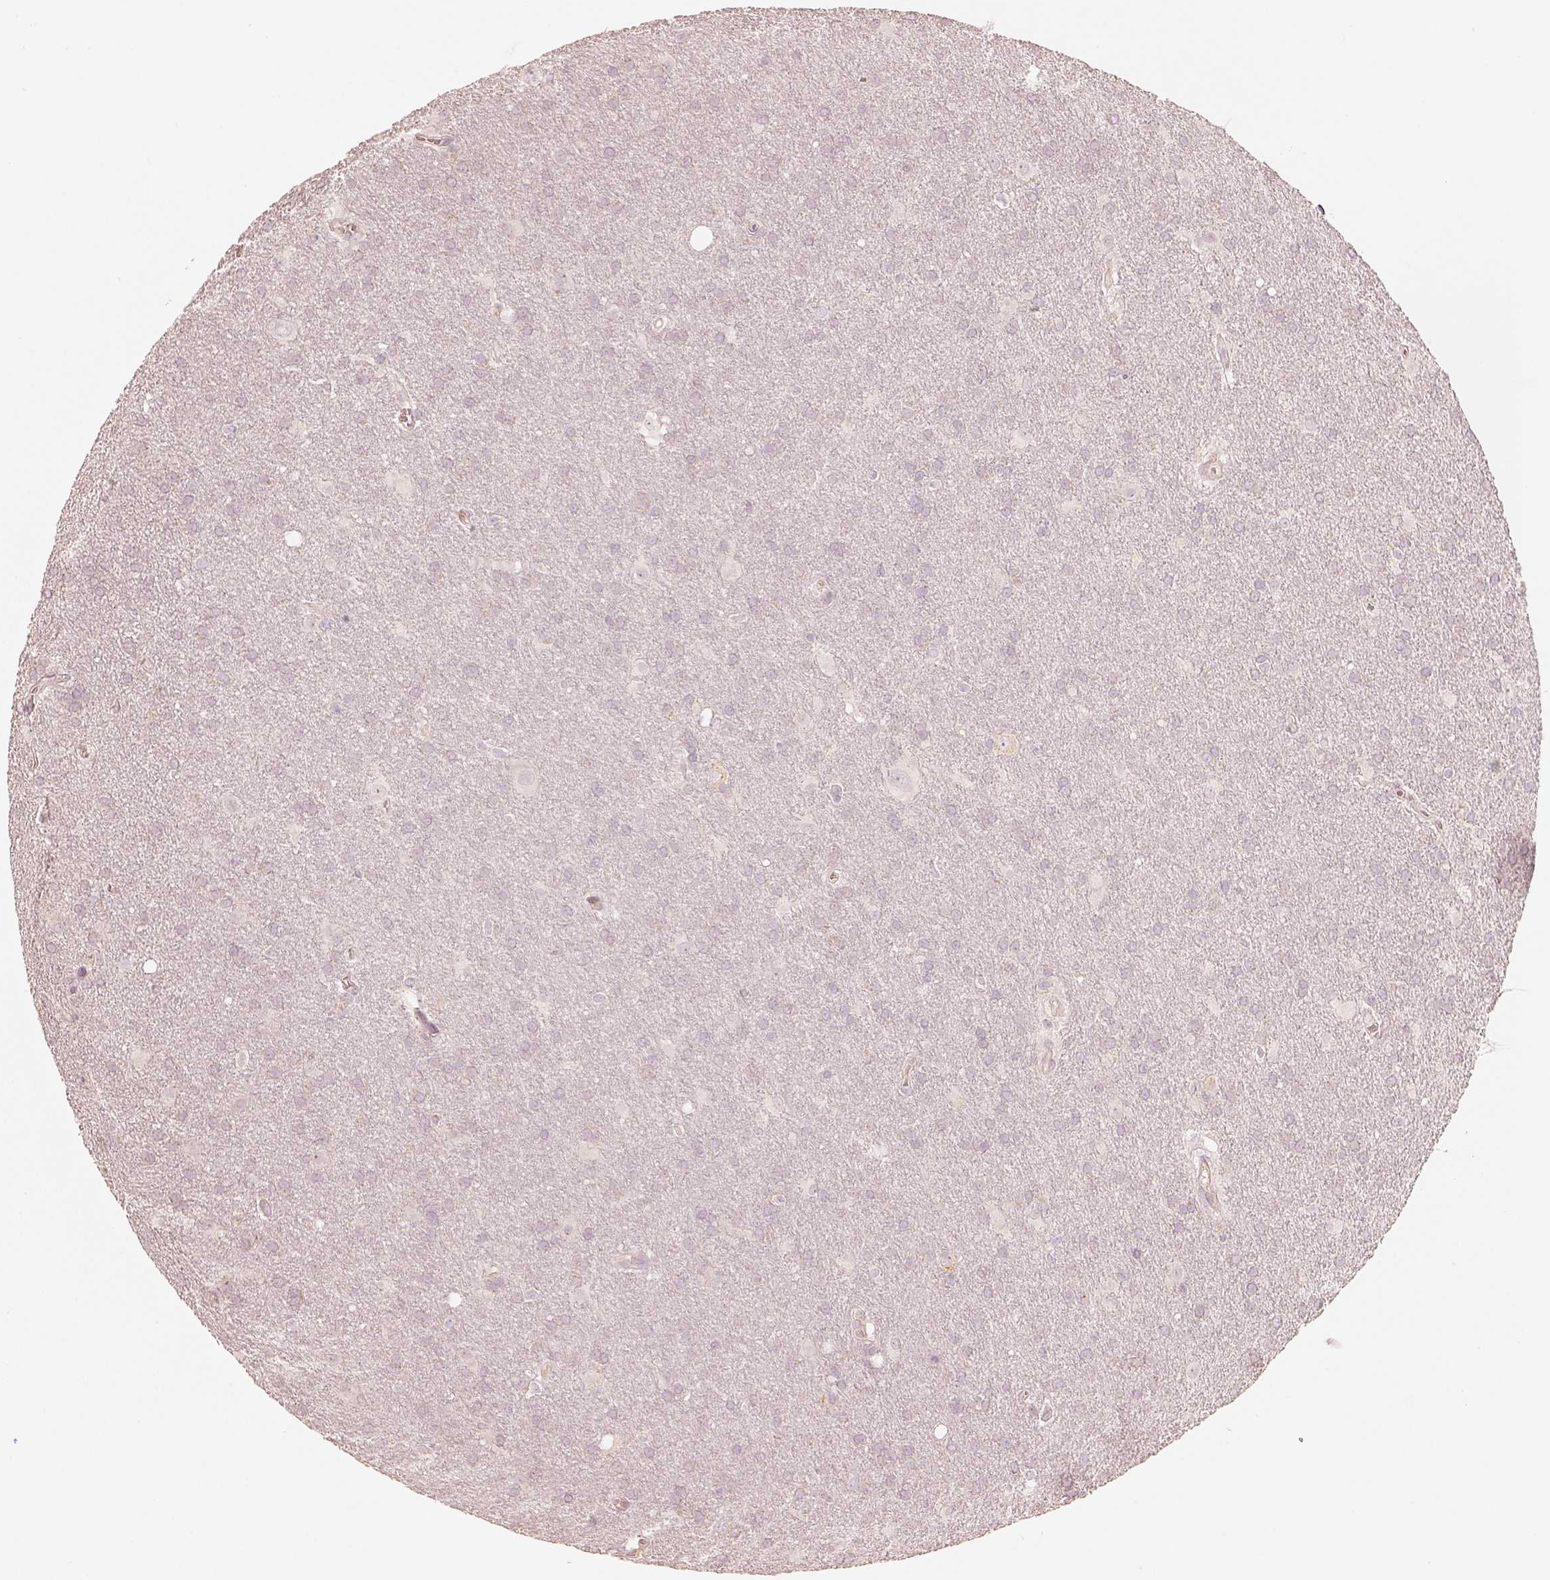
{"staining": {"intensity": "negative", "quantity": "none", "location": "none"}, "tissue": "glioma", "cell_type": "Tumor cells", "image_type": "cancer", "snomed": [{"axis": "morphology", "description": "Glioma, malignant, Low grade"}, {"axis": "topography", "description": "Brain"}], "caption": "Tumor cells show no significant protein positivity in malignant glioma (low-grade). The staining is performed using DAB brown chromogen with nuclei counter-stained in using hematoxylin.", "gene": "GORASP2", "patient": {"sex": "male", "age": 58}}